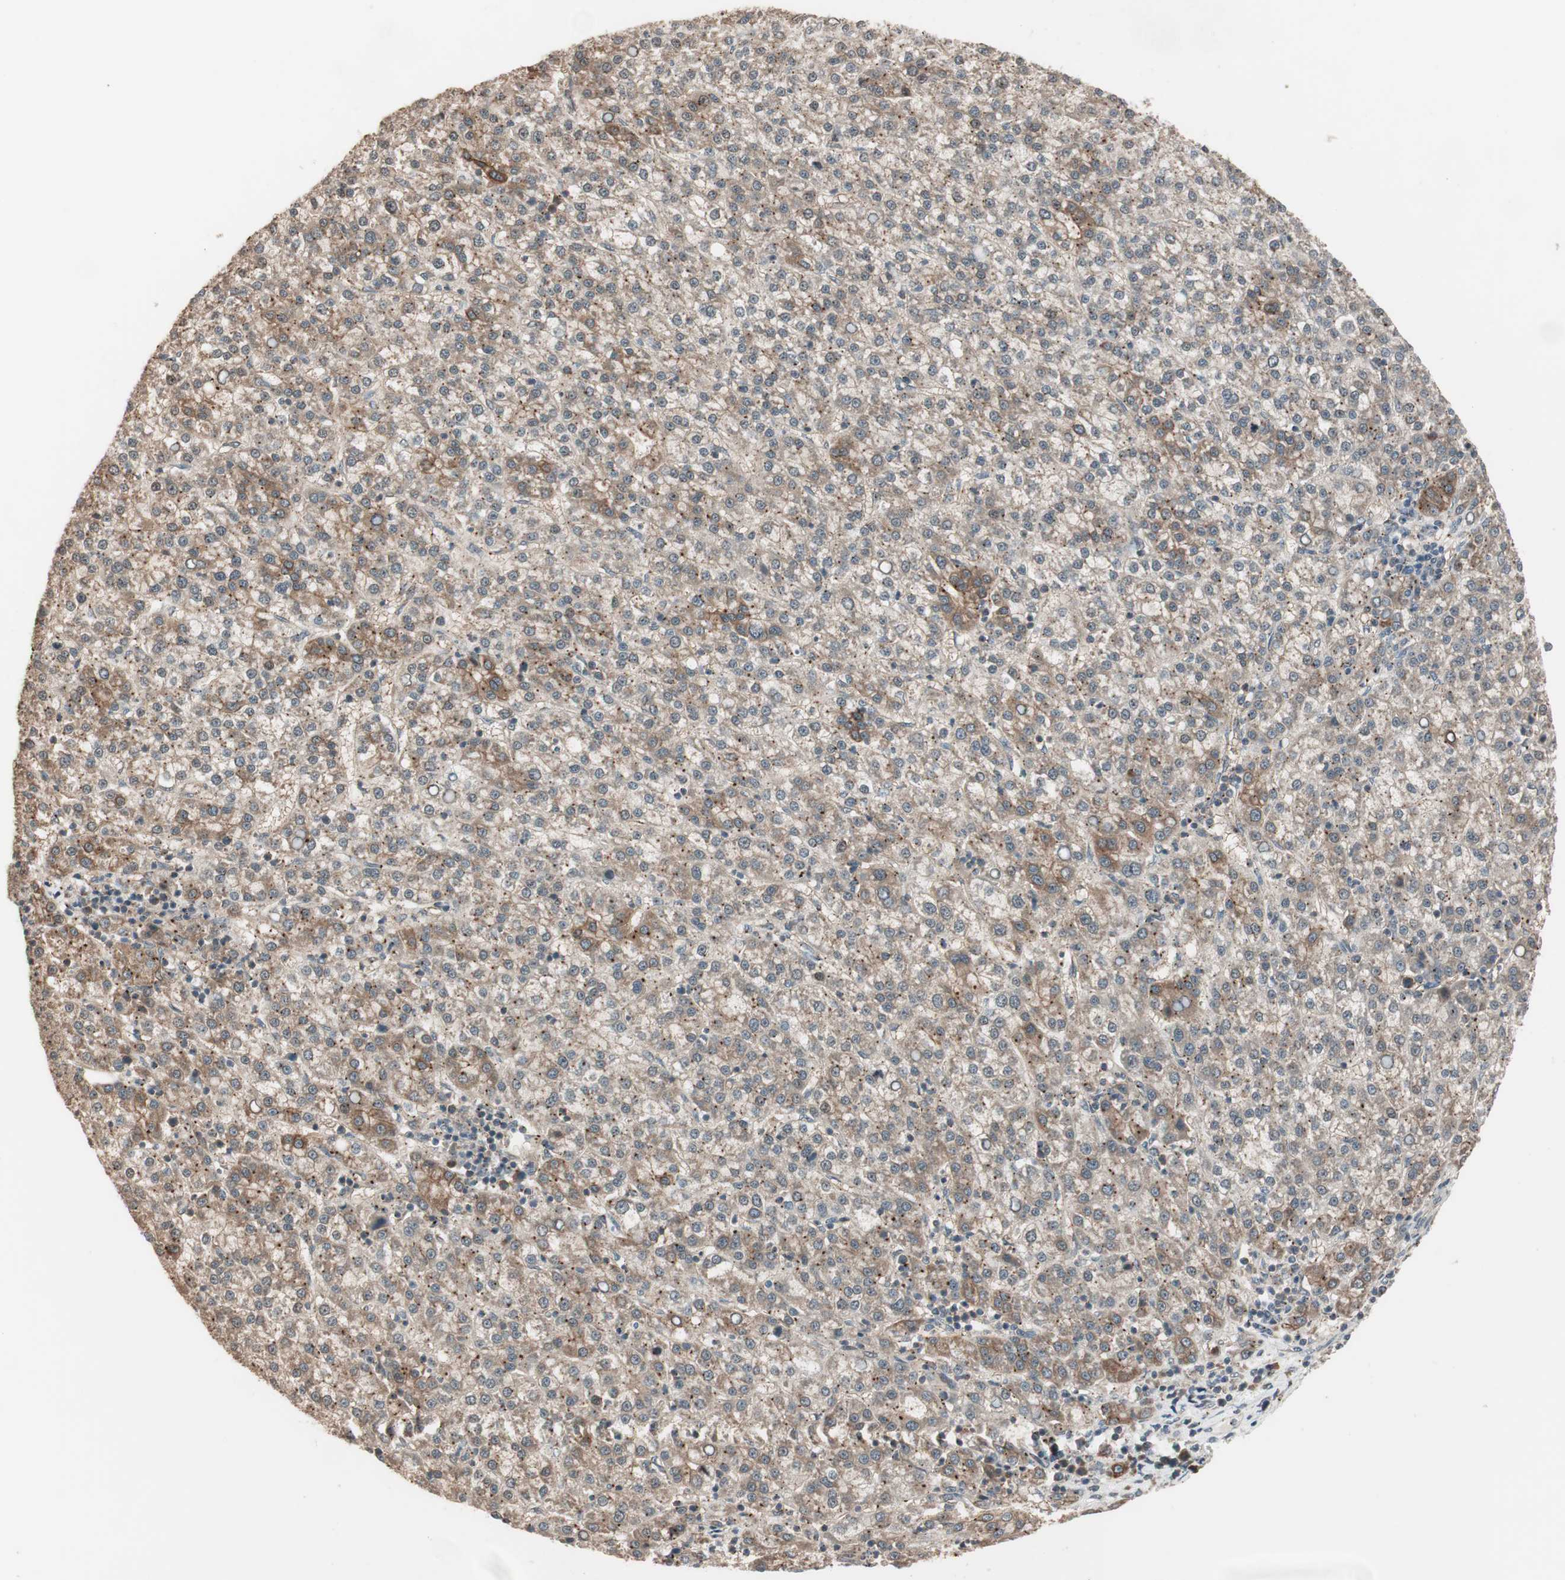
{"staining": {"intensity": "weak", "quantity": ">75%", "location": "cytoplasmic/membranous"}, "tissue": "liver cancer", "cell_type": "Tumor cells", "image_type": "cancer", "snomed": [{"axis": "morphology", "description": "Carcinoma, Hepatocellular, NOS"}, {"axis": "topography", "description": "Liver"}], "caption": "Immunohistochemistry (IHC) image of liver cancer (hepatocellular carcinoma) stained for a protein (brown), which reveals low levels of weak cytoplasmic/membranous staining in about >75% of tumor cells.", "gene": "FBXO5", "patient": {"sex": "female", "age": 58}}